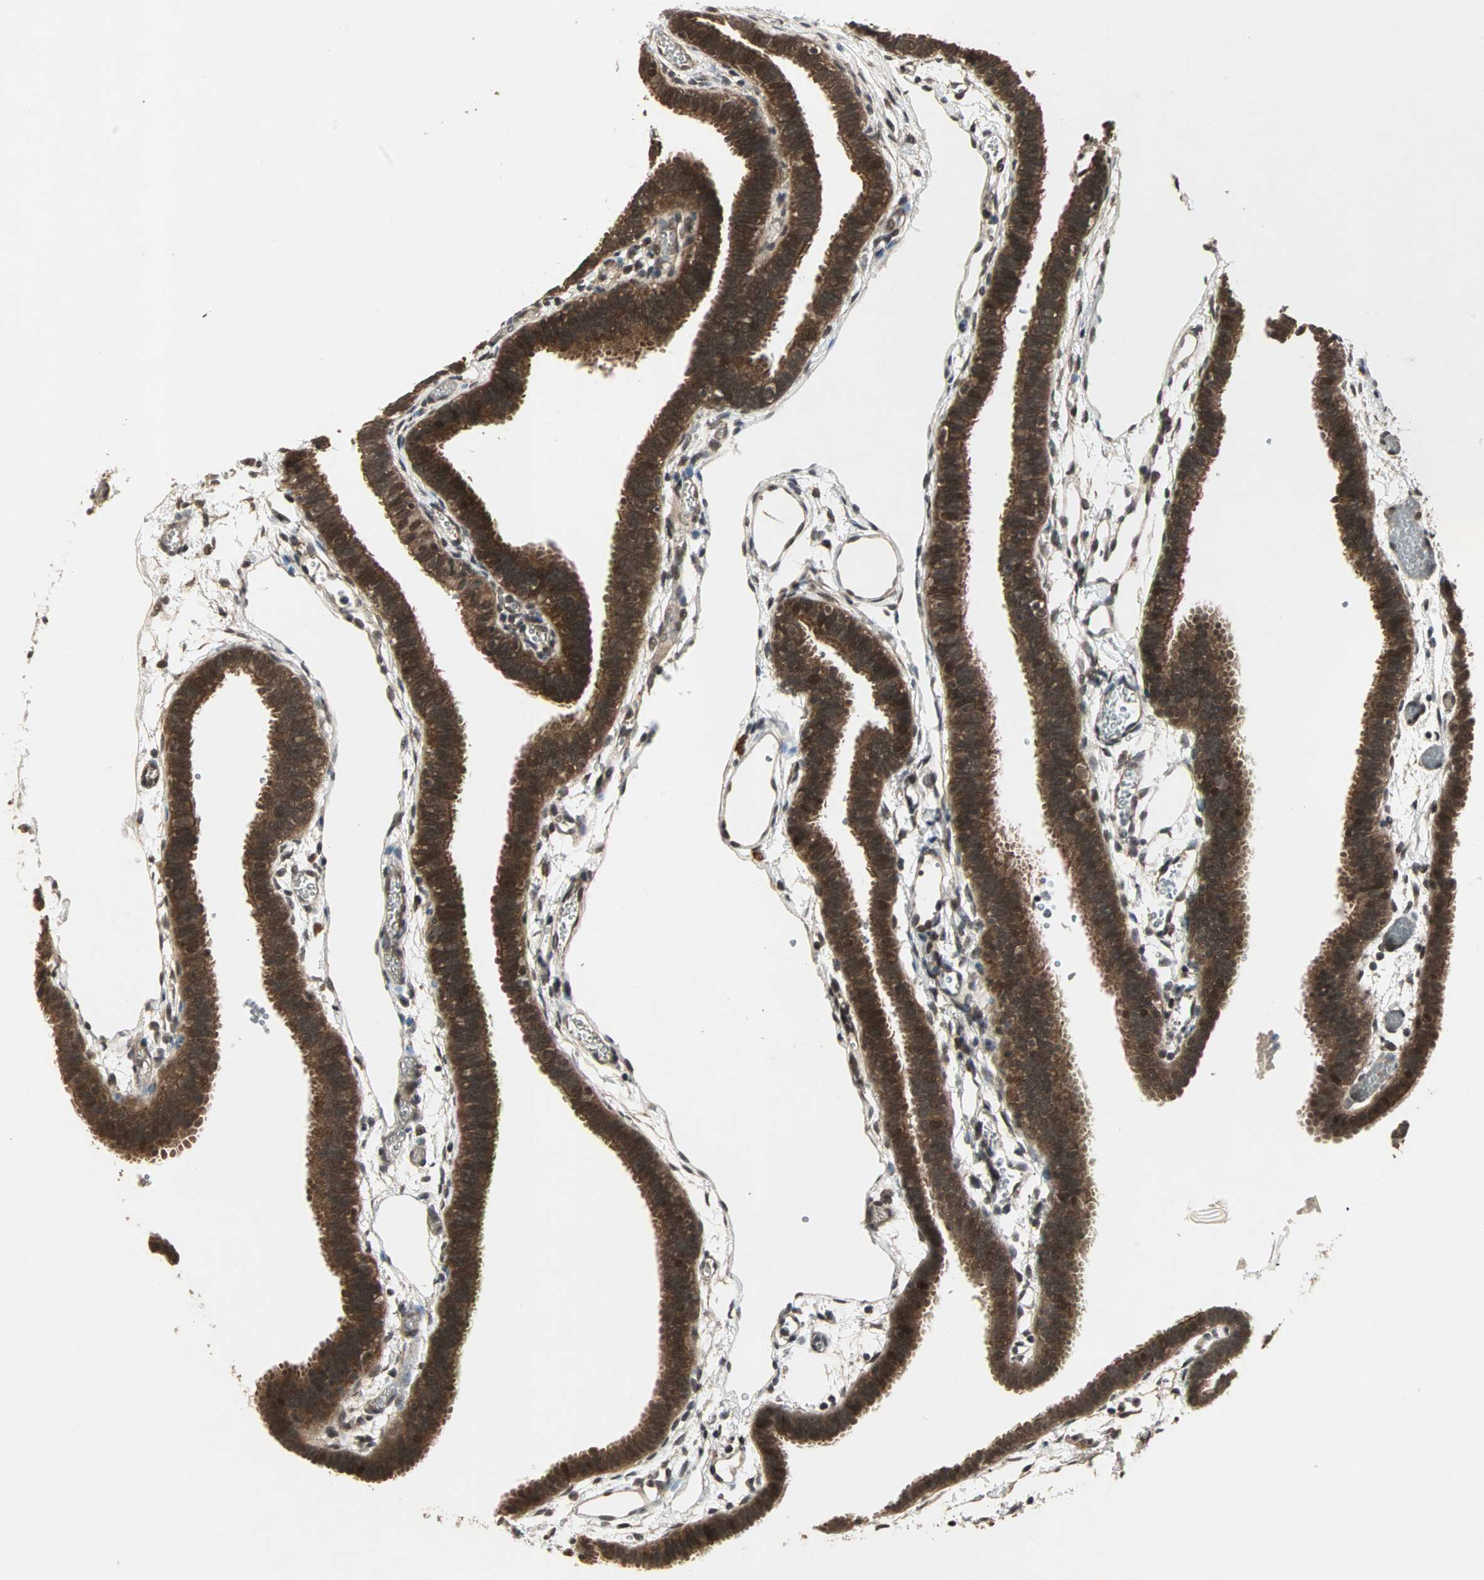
{"staining": {"intensity": "strong", "quantity": ">75%", "location": "cytoplasmic/membranous,nuclear"}, "tissue": "fallopian tube", "cell_type": "Glandular cells", "image_type": "normal", "snomed": [{"axis": "morphology", "description": "Normal tissue, NOS"}, {"axis": "topography", "description": "Fallopian tube"}], "caption": "Protein staining of normal fallopian tube demonstrates strong cytoplasmic/membranous,nuclear staining in about >75% of glandular cells. (DAB IHC with brightfield microscopy, high magnification).", "gene": "CSNK2B", "patient": {"sex": "female", "age": 29}}